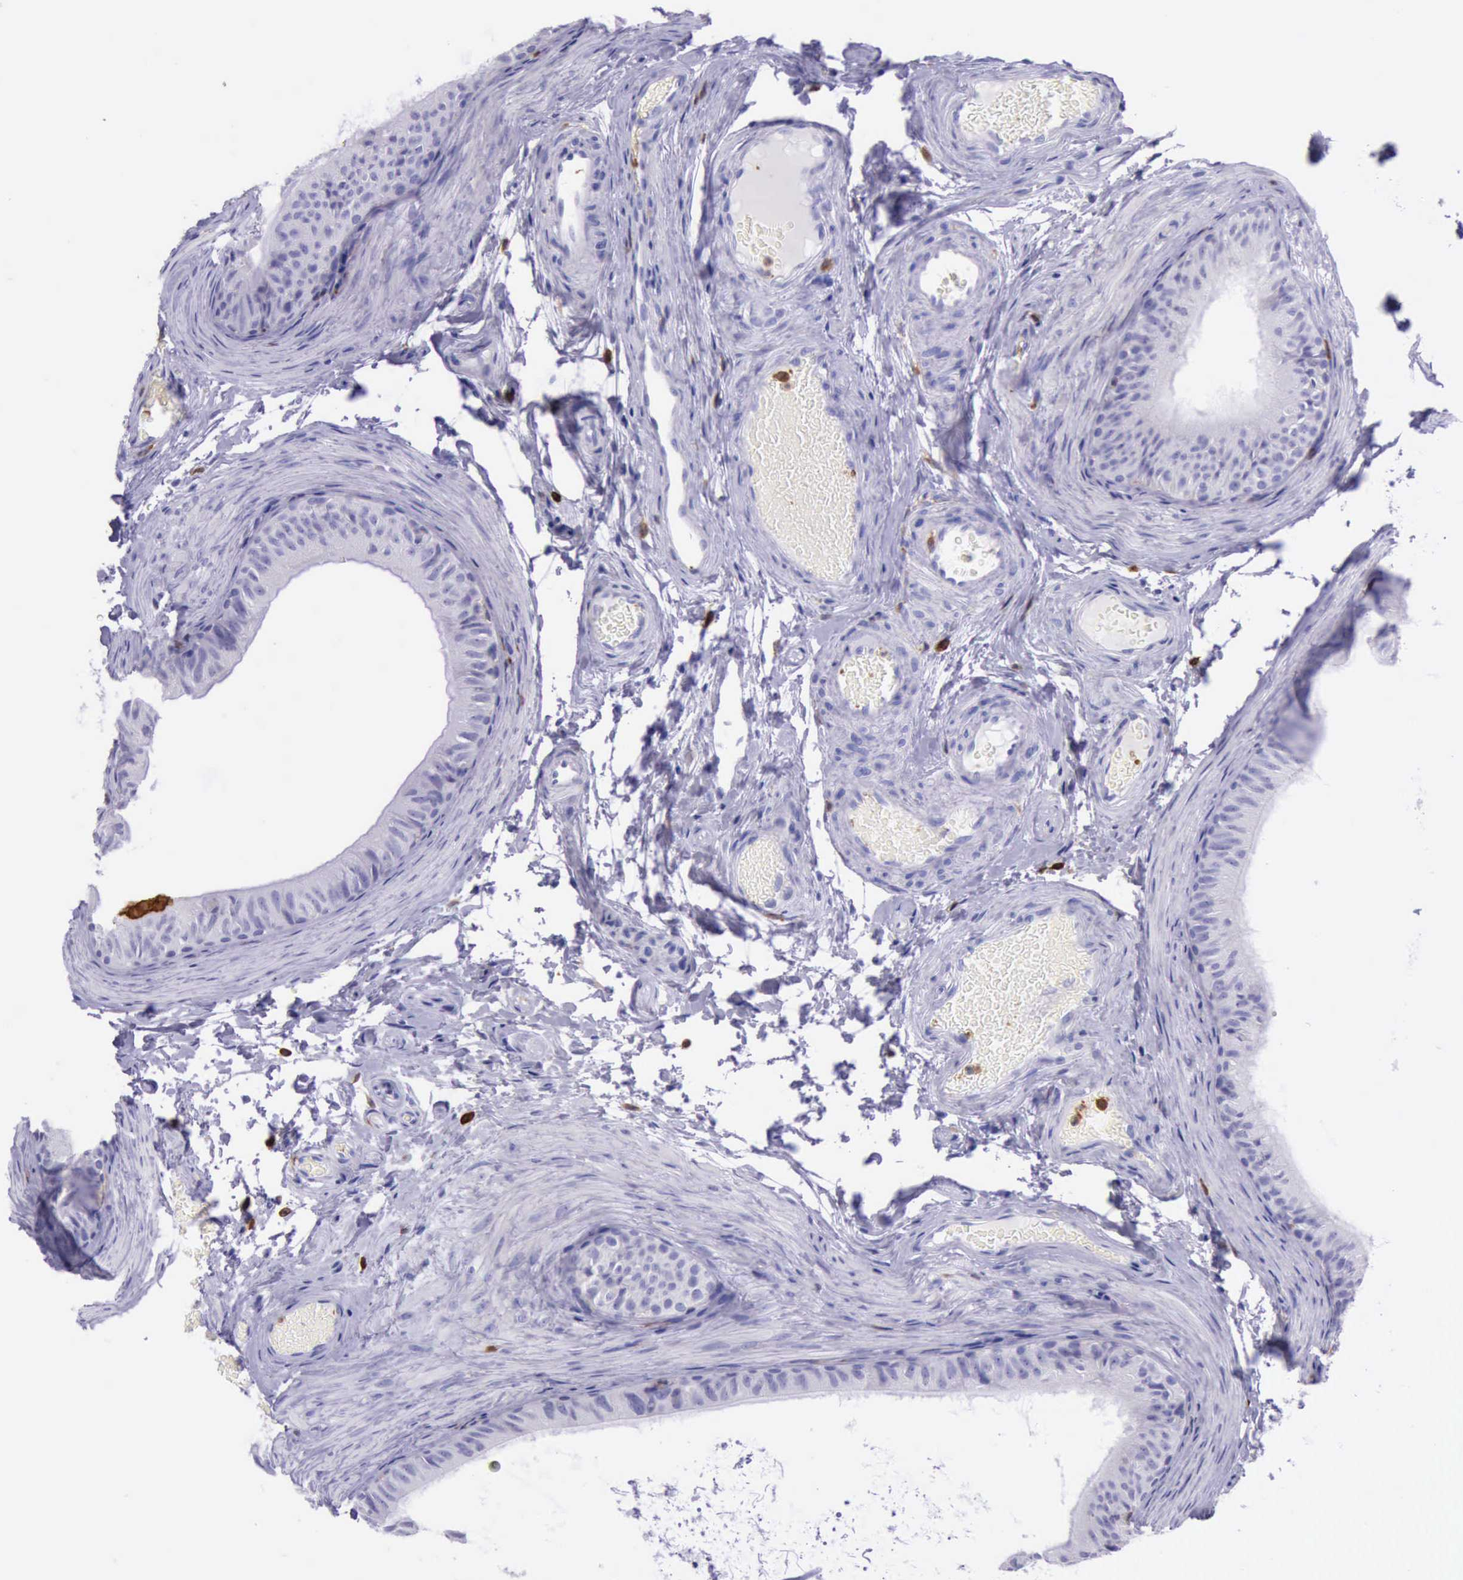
{"staining": {"intensity": "negative", "quantity": "none", "location": "none"}, "tissue": "epididymis", "cell_type": "Glandular cells", "image_type": "normal", "snomed": [{"axis": "morphology", "description": "Normal tissue, NOS"}, {"axis": "topography", "description": "Testis"}, {"axis": "topography", "description": "Epididymis"}], "caption": "Human epididymis stained for a protein using immunohistochemistry (IHC) shows no expression in glandular cells.", "gene": "BTK", "patient": {"sex": "male", "age": 36}}